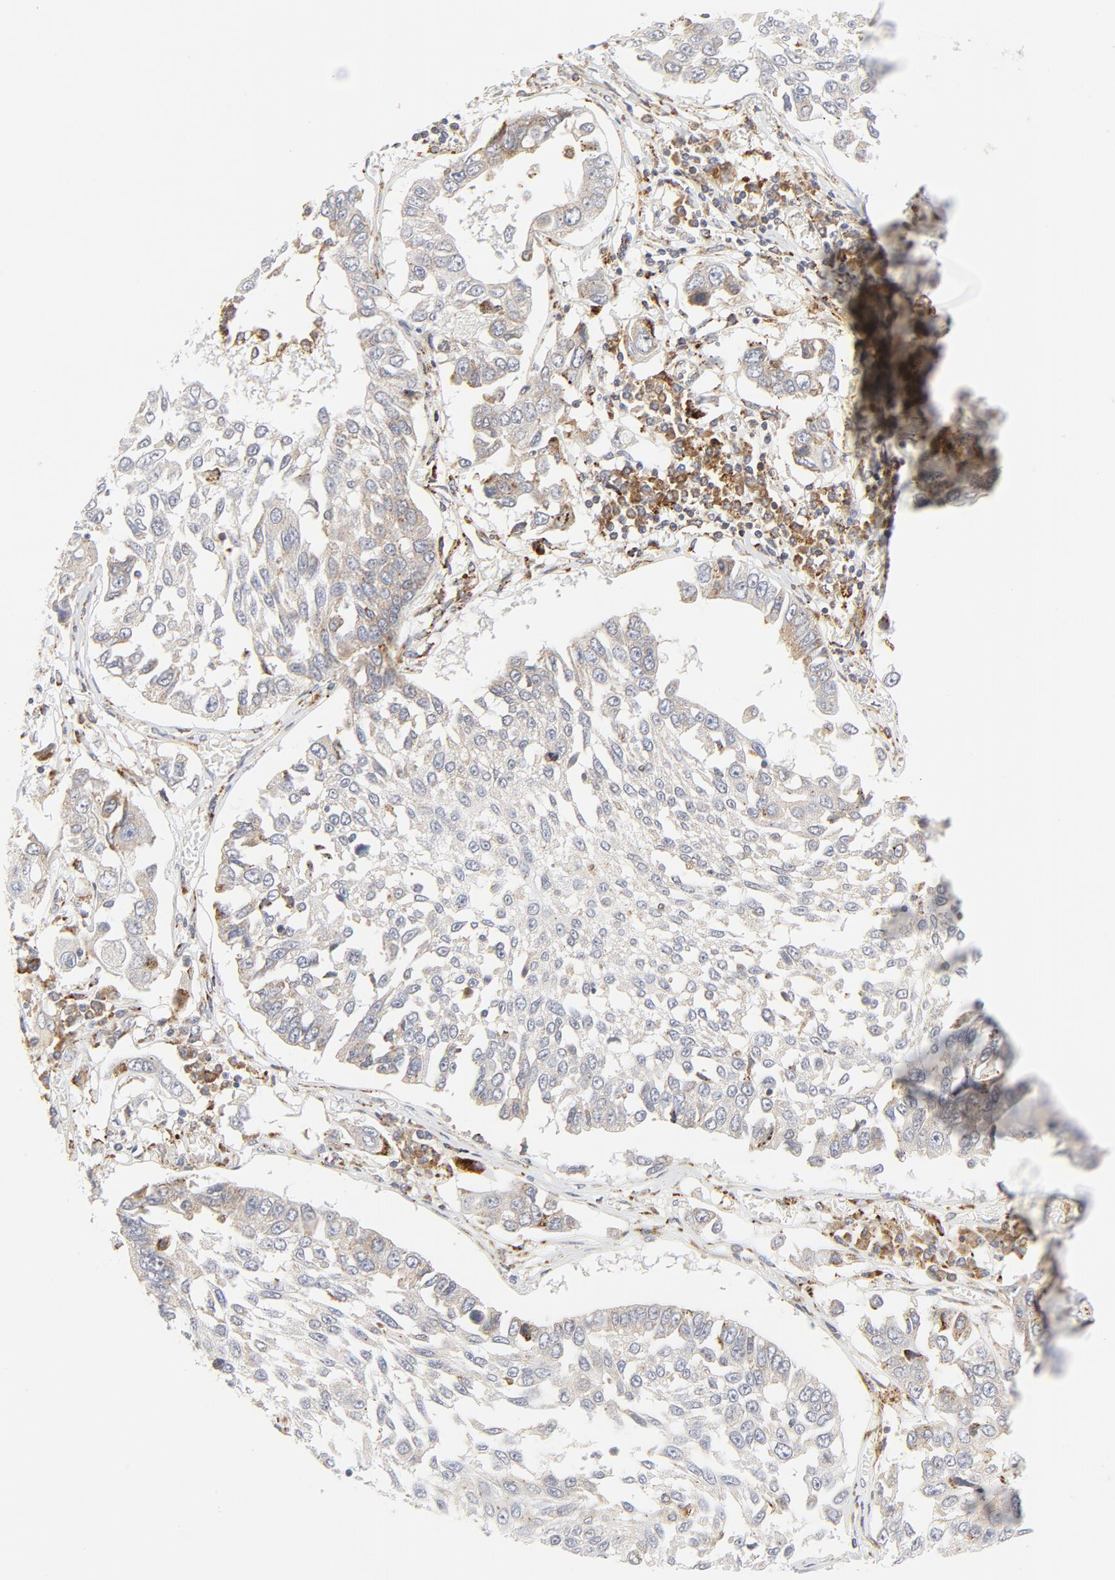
{"staining": {"intensity": "weak", "quantity": "25%-75%", "location": "cytoplasmic/membranous"}, "tissue": "lung cancer", "cell_type": "Tumor cells", "image_type": "cancer", "snomed": [{"axis": "morphology", "description": "Squamous cell carcinoma, NOS"}, {"axis": "topography", "description": "Lung"}], "caption": "Protein expression analysis of human lung cancer (squamous cell carcinoma) reveals weak cytoplasmic/membranous expression in approximately 25%-75% of tumor cells.", "gene": "LRP6", "patient": {"sex": "male", "age": 71}}